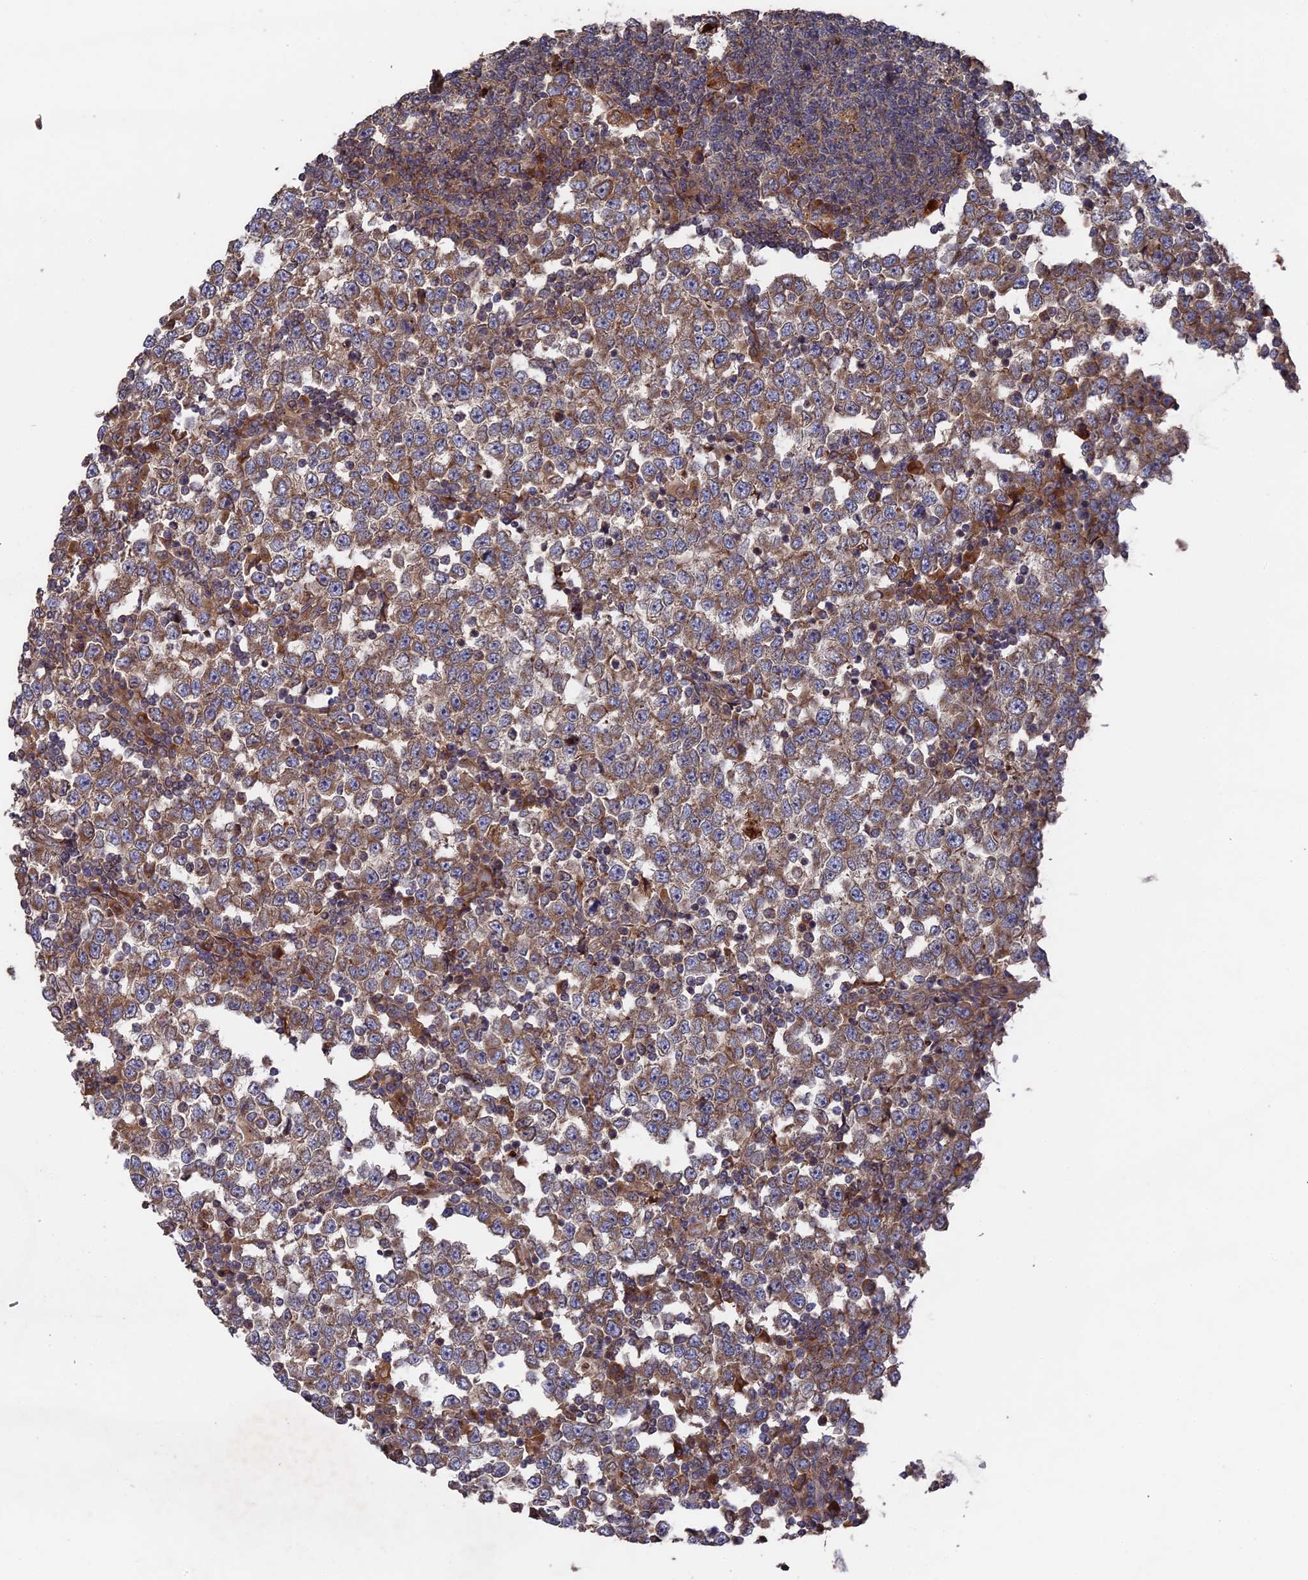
{"staining": {"intensity": "weak", "quantity": ">75%", "location": "cytoplasmic/membranous"}, "tissue": "testis cancer", "cell_type": "Tumor cells", "image_type": "cancer", "snomed": [{"axis": "morphology", "description": "Seminoma, NOS"}, {"axis": "topography", "description": "Testis"}], "caption": "Testis cancer stained with a brown dye displays weak cytoplasmic/membranous positive expression in about >75% of tumor cells.", "gene": "DEF8", "patient": {"sex": "male", "age": 65}}